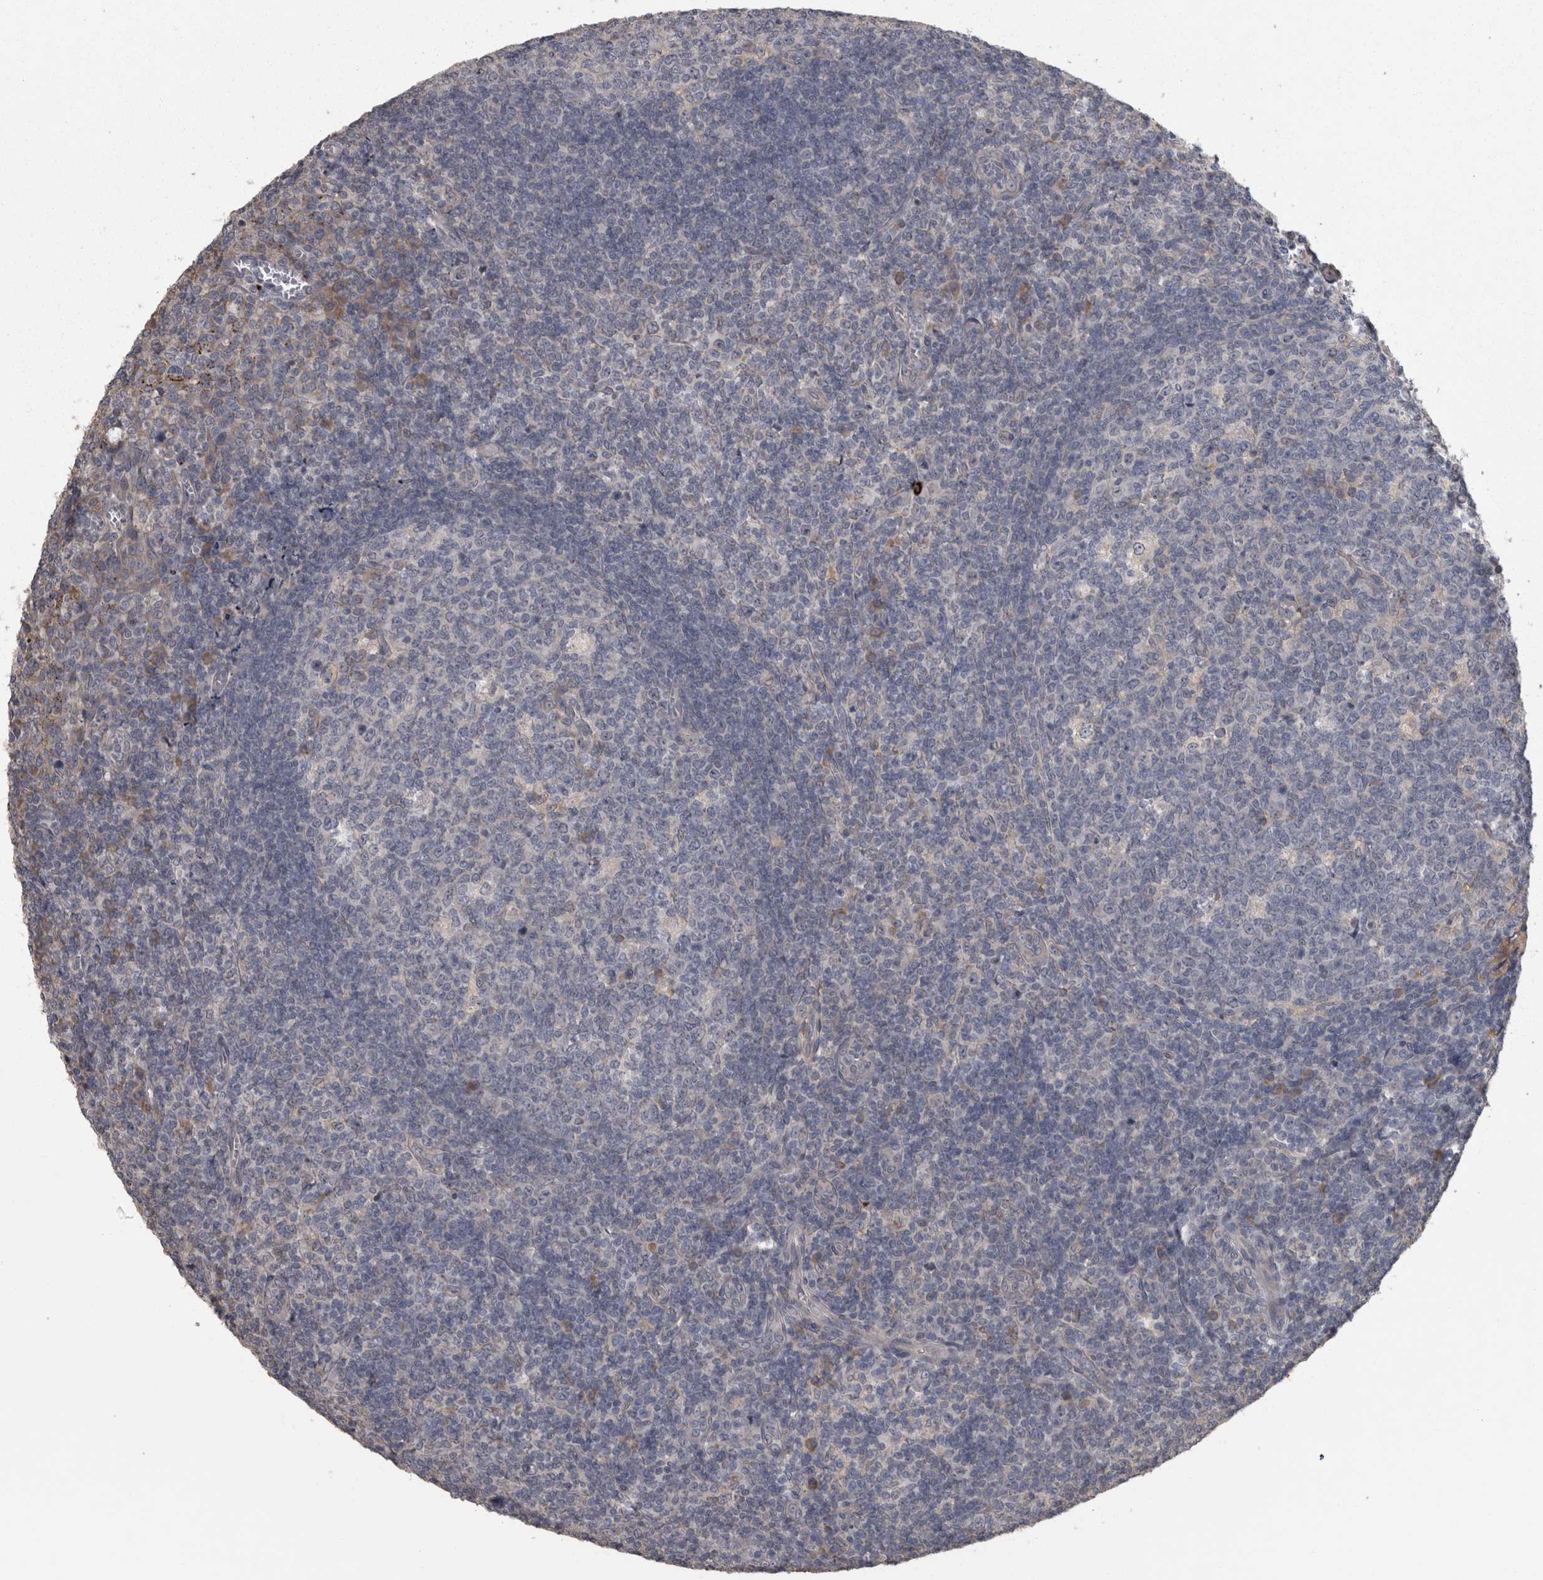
{"staining": {"intensity": "negative", "quantity": "none", "location": "none"}, "tissue": "tonsil", "cell_type": "Germinal center cells", "image_type": "normal", "snomed": [{"axis": "morphology", "description": "Normal tissue, NOS"}, {"axis": "topography", "description": "Tonsil"}], "caption": "DAB (3,3'-diaminobenzidine) immunohistochemical staining of unremarkable tonsil displays no significant staining in germinal center cells.", "gene": "RAB29", "patient": {"sex": "female", "age": 19}}